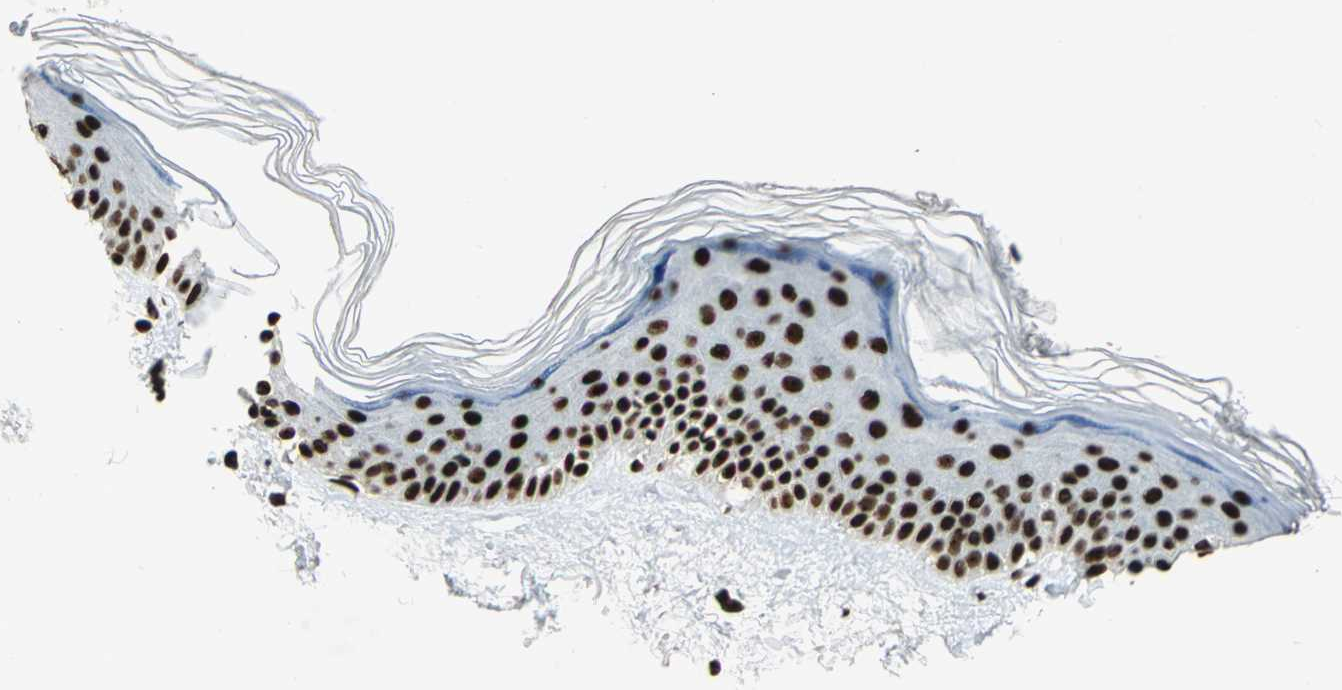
{"staining": {"intensity": "strong", "quantity": ">75%", "location": "nuclear"}, "tissue": "skin", "cell_type": "Fibroblasts", "image_type": "normal", "snomed": [{"axis": "morphology", "description": "Normal tissue, NOS"}, {"axis": "topography", "description": "Skin"}], "caption": "Human skin stained with a brown dye reveals strong nuclear positive expression in approximately >75% of fibroblasts.", "gene": "UBTF", "patient": {"sex": "female", "age": 19}}